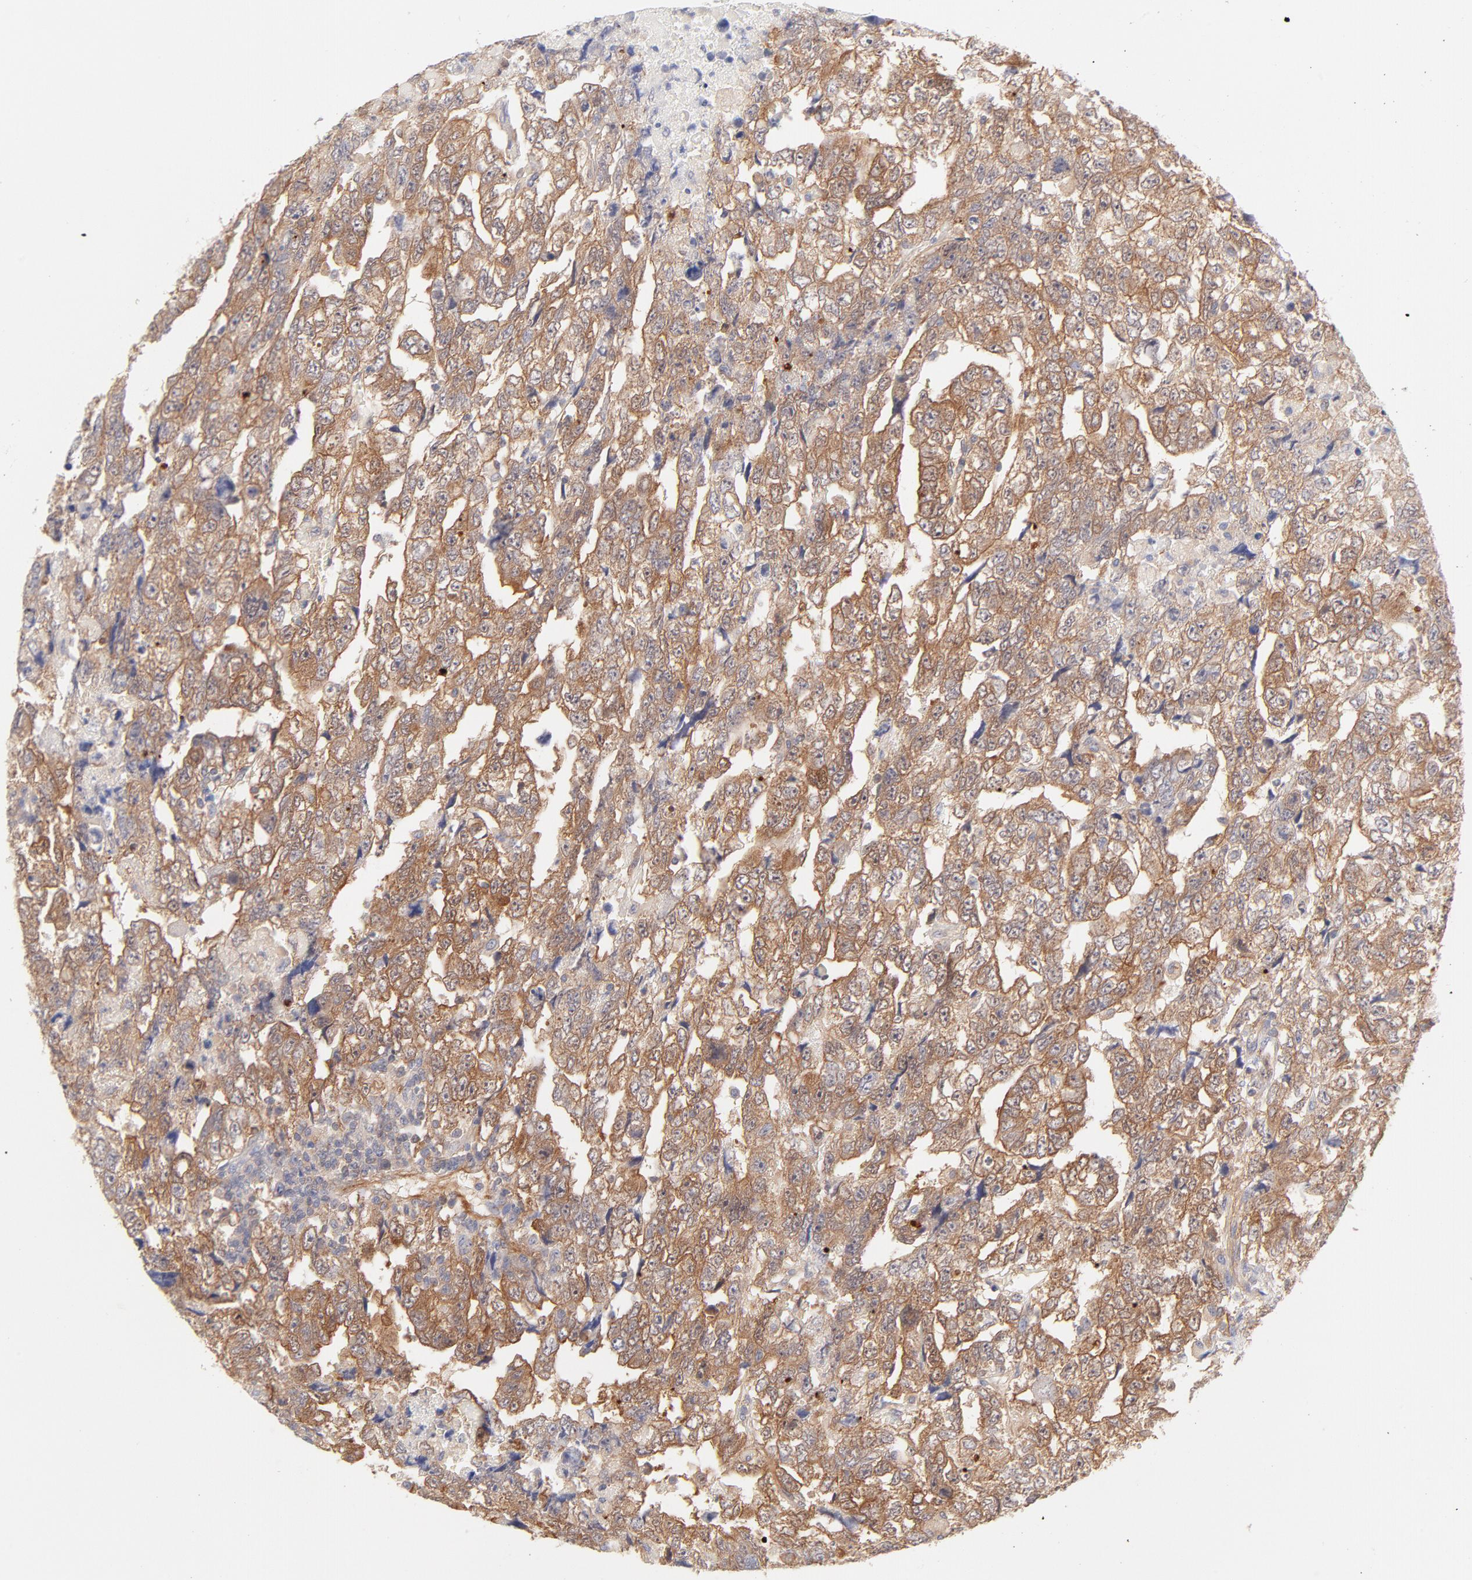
{"staining": {"intensity": "strong", "quantity": ">75%", "location": "cytoplasmic/membranous"}, "tissue": "testis cancer", "cell_type": "Tumor cells", "image_type": "cancer", "snomed": [{"axis": "morphology", "description": "Carcinoma, Embryonal, NOS"}, {"axis": "topography", "description": "Testis"}], "caption": "The photomicrograph reveals immunohistochemical staining of testis cancer (embryonal carcinoma). There is strong cytoplasmic/membranous positivity is identified in about >75% of tumor cells. (DAB (3,3'-diaminobenzidine) IHC, brown staining for protein, blue staining for nuclei).", "gene": "LDLRAP1", "patient": {"sex": "male", "age": 36}}